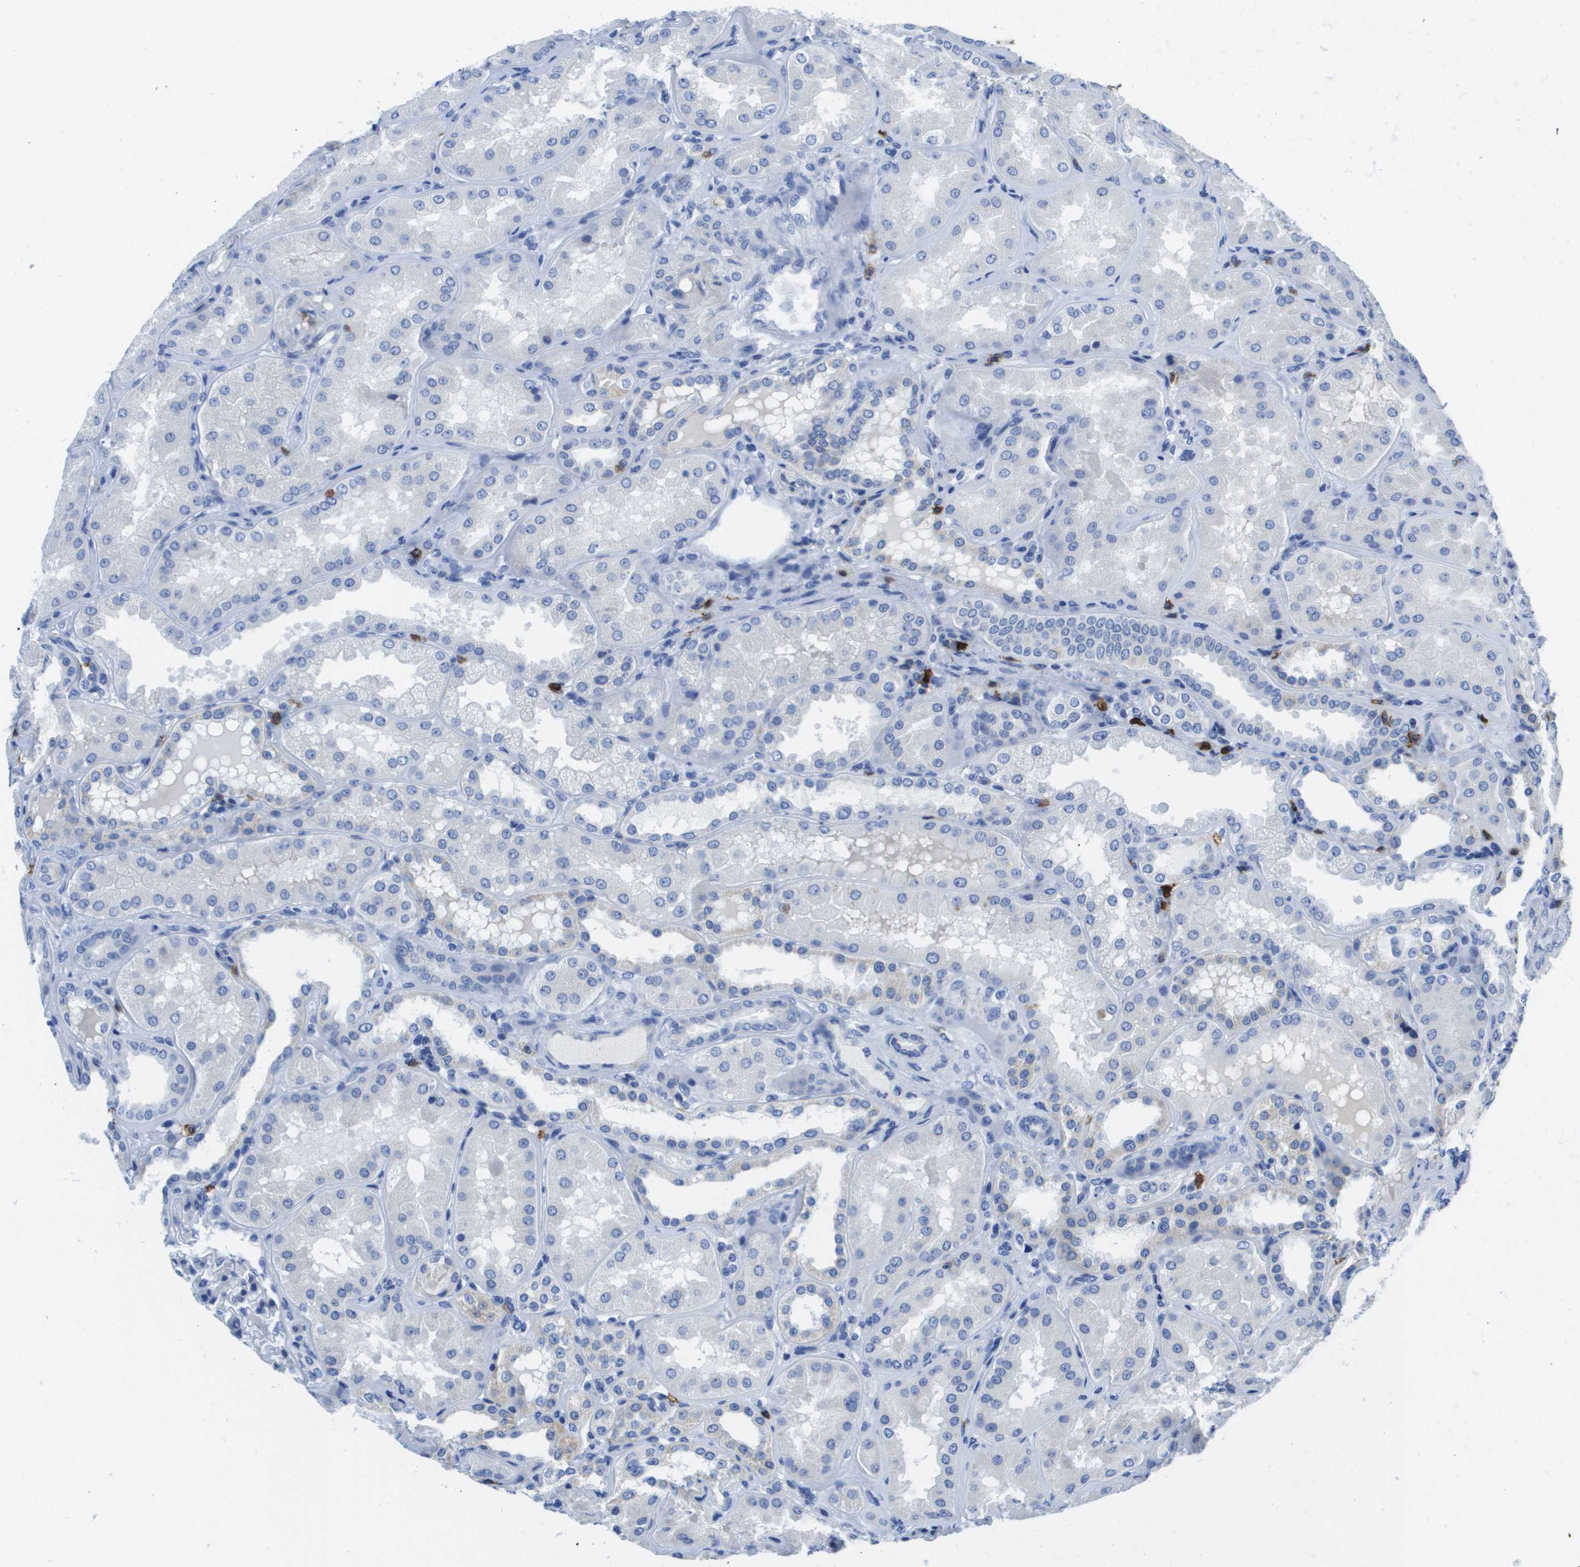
{"staining": {"intensity": "negative", "quantity": "none", "location": "none"}, "tissue": "kidney", "cell_type": "Cells in glomeruli", "image_type": "normal", "snomed": [{"axis": "morphology", "description": "Normal tissue, NOS"}, {"axis": "topography", "description": "Kidney"}], "caption": "The image exhibits no significant expression in cells in glomeruli of kidney.", "gene": "MS4A1", "patient": {"sex": "female", "age": 56}}